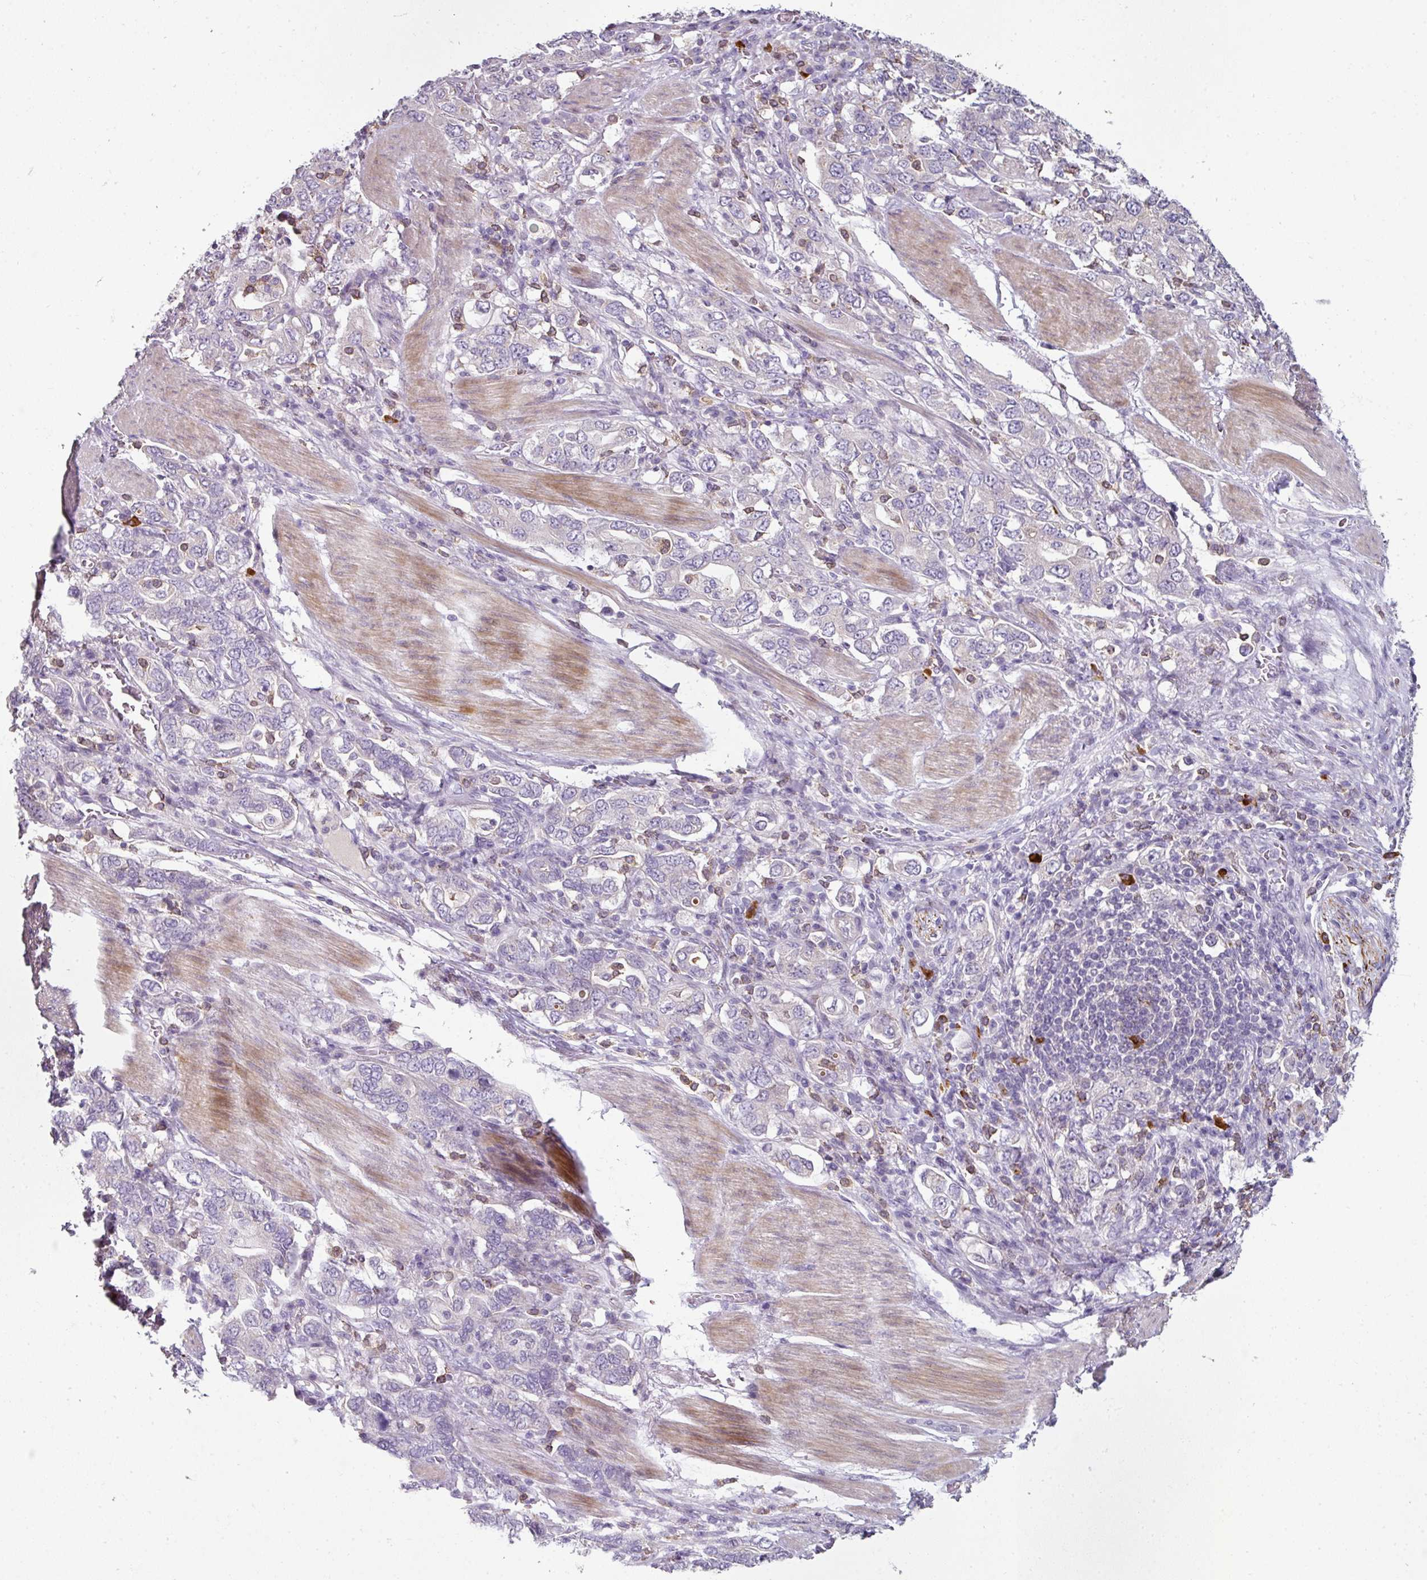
{"staining": {"intensity": "negative", "quantity": "none", "location": "none"}, "tissue": "stomach cancer", "cell_type": "Tumor cells", "image_type": "cancer", "snomed": [{"axis": "morphology", "description": "Adenocarcinoma, NOS"}, {"axis": "topography", "description": "Stomach, upper"}, {"axis": "topography", "description": "Stomach"}], "caption": "Photomicrograph shows no significant protein positivity in tumor cells of stomach cancer.", "gene": "FHAD1", "patient": {"sex": "male", "age": 62}}